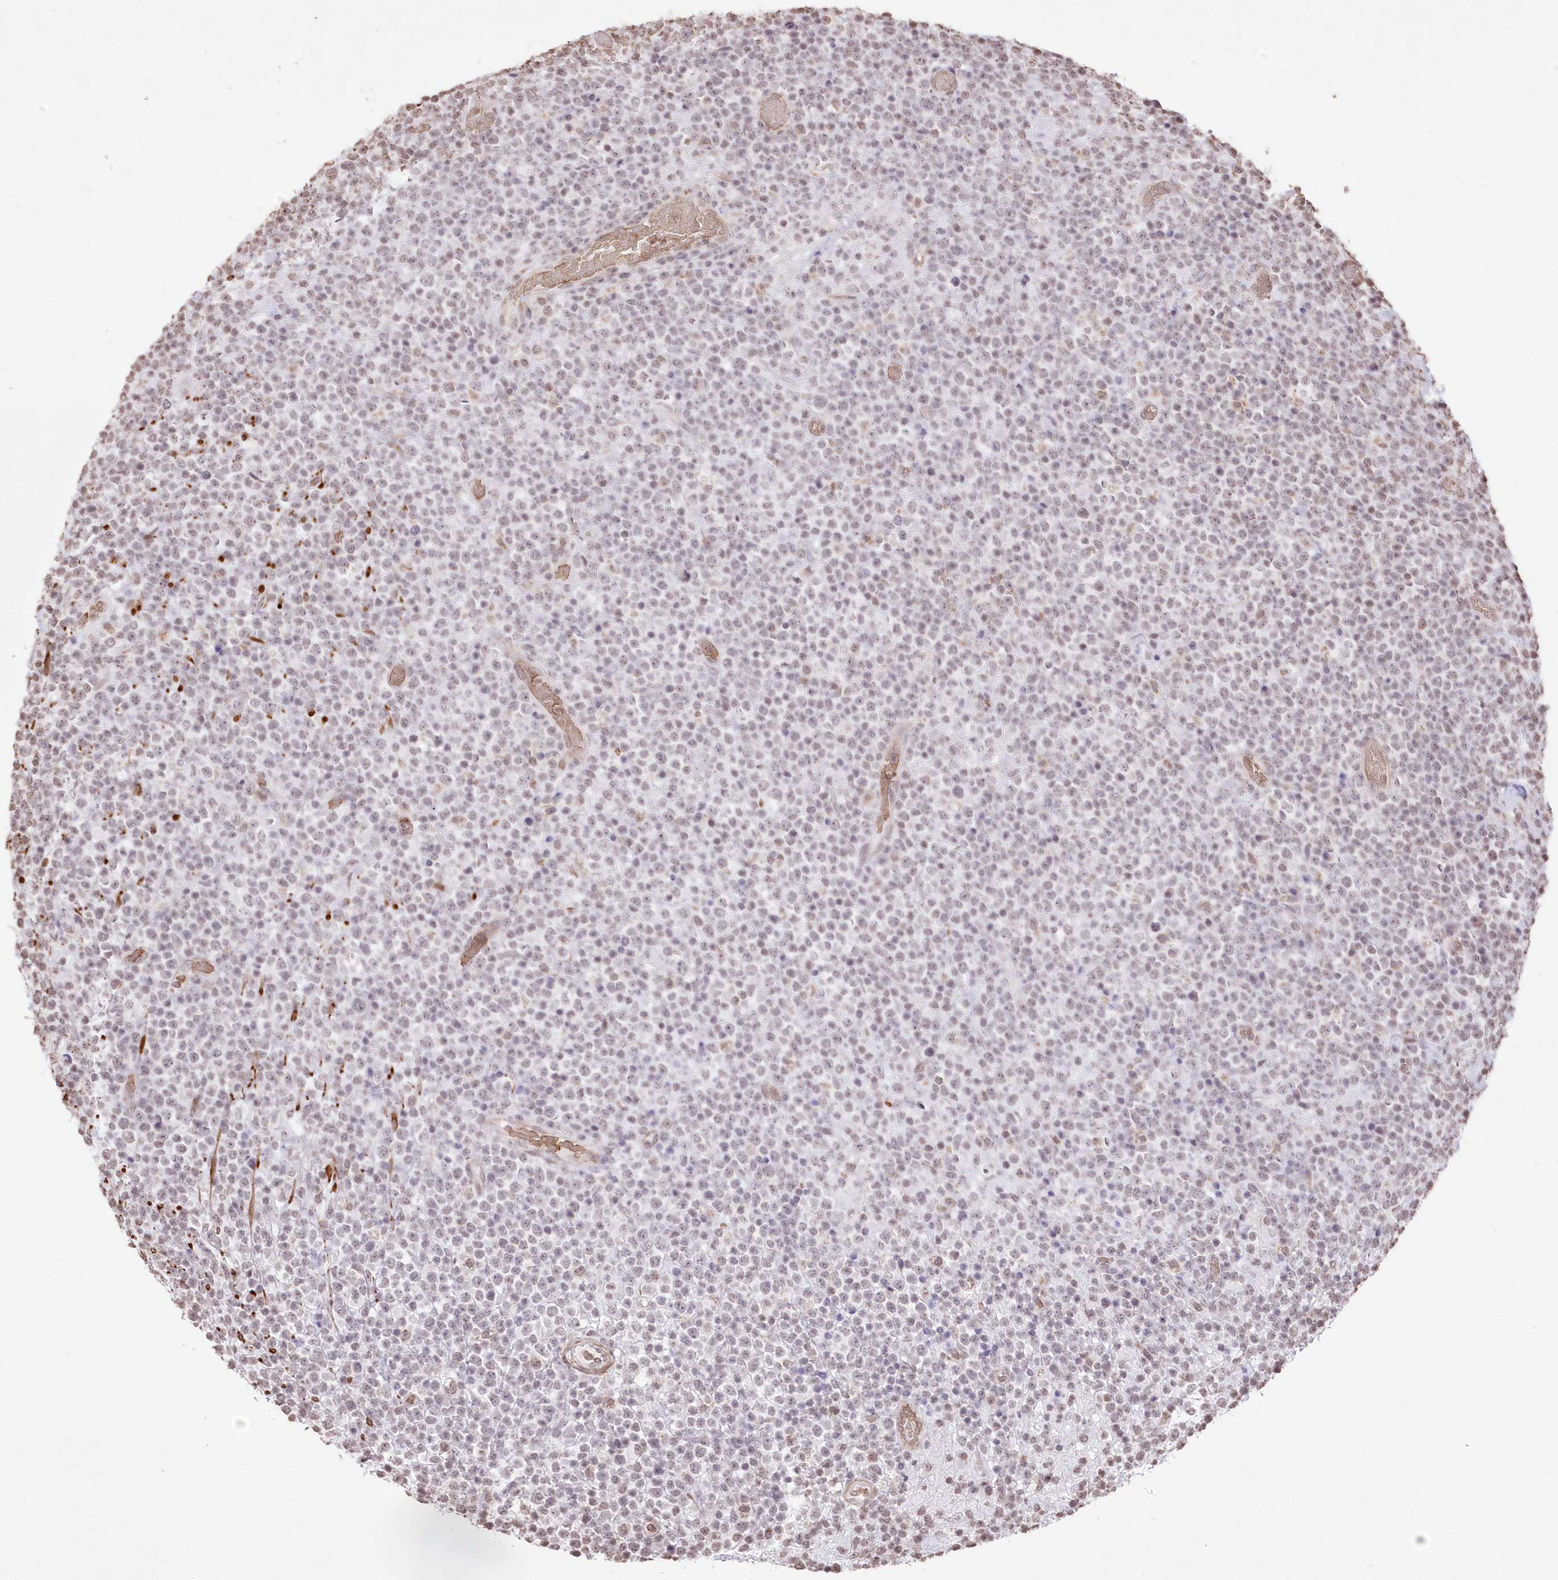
{"staining": {"intensity": "negative", "quantity": "none", "location": "none"}, "tissue": "lymphoma", "cell_type": "Tumor cells", "image_type": "cancer", "snomed": [{"axis": "morphology", "description": "Malignant lymphoma, non-Hodgkin's type, High grade"}, {"axis": "topography", "description": "Colon"}], "caption": "Histopathology image shows no protein staining in tumor cells of malignant lymphoma, non-Hodgkin's type (high-grade) tissue.", "gene": "RBM27", "patient": {"sex": "female", "age": 53}}